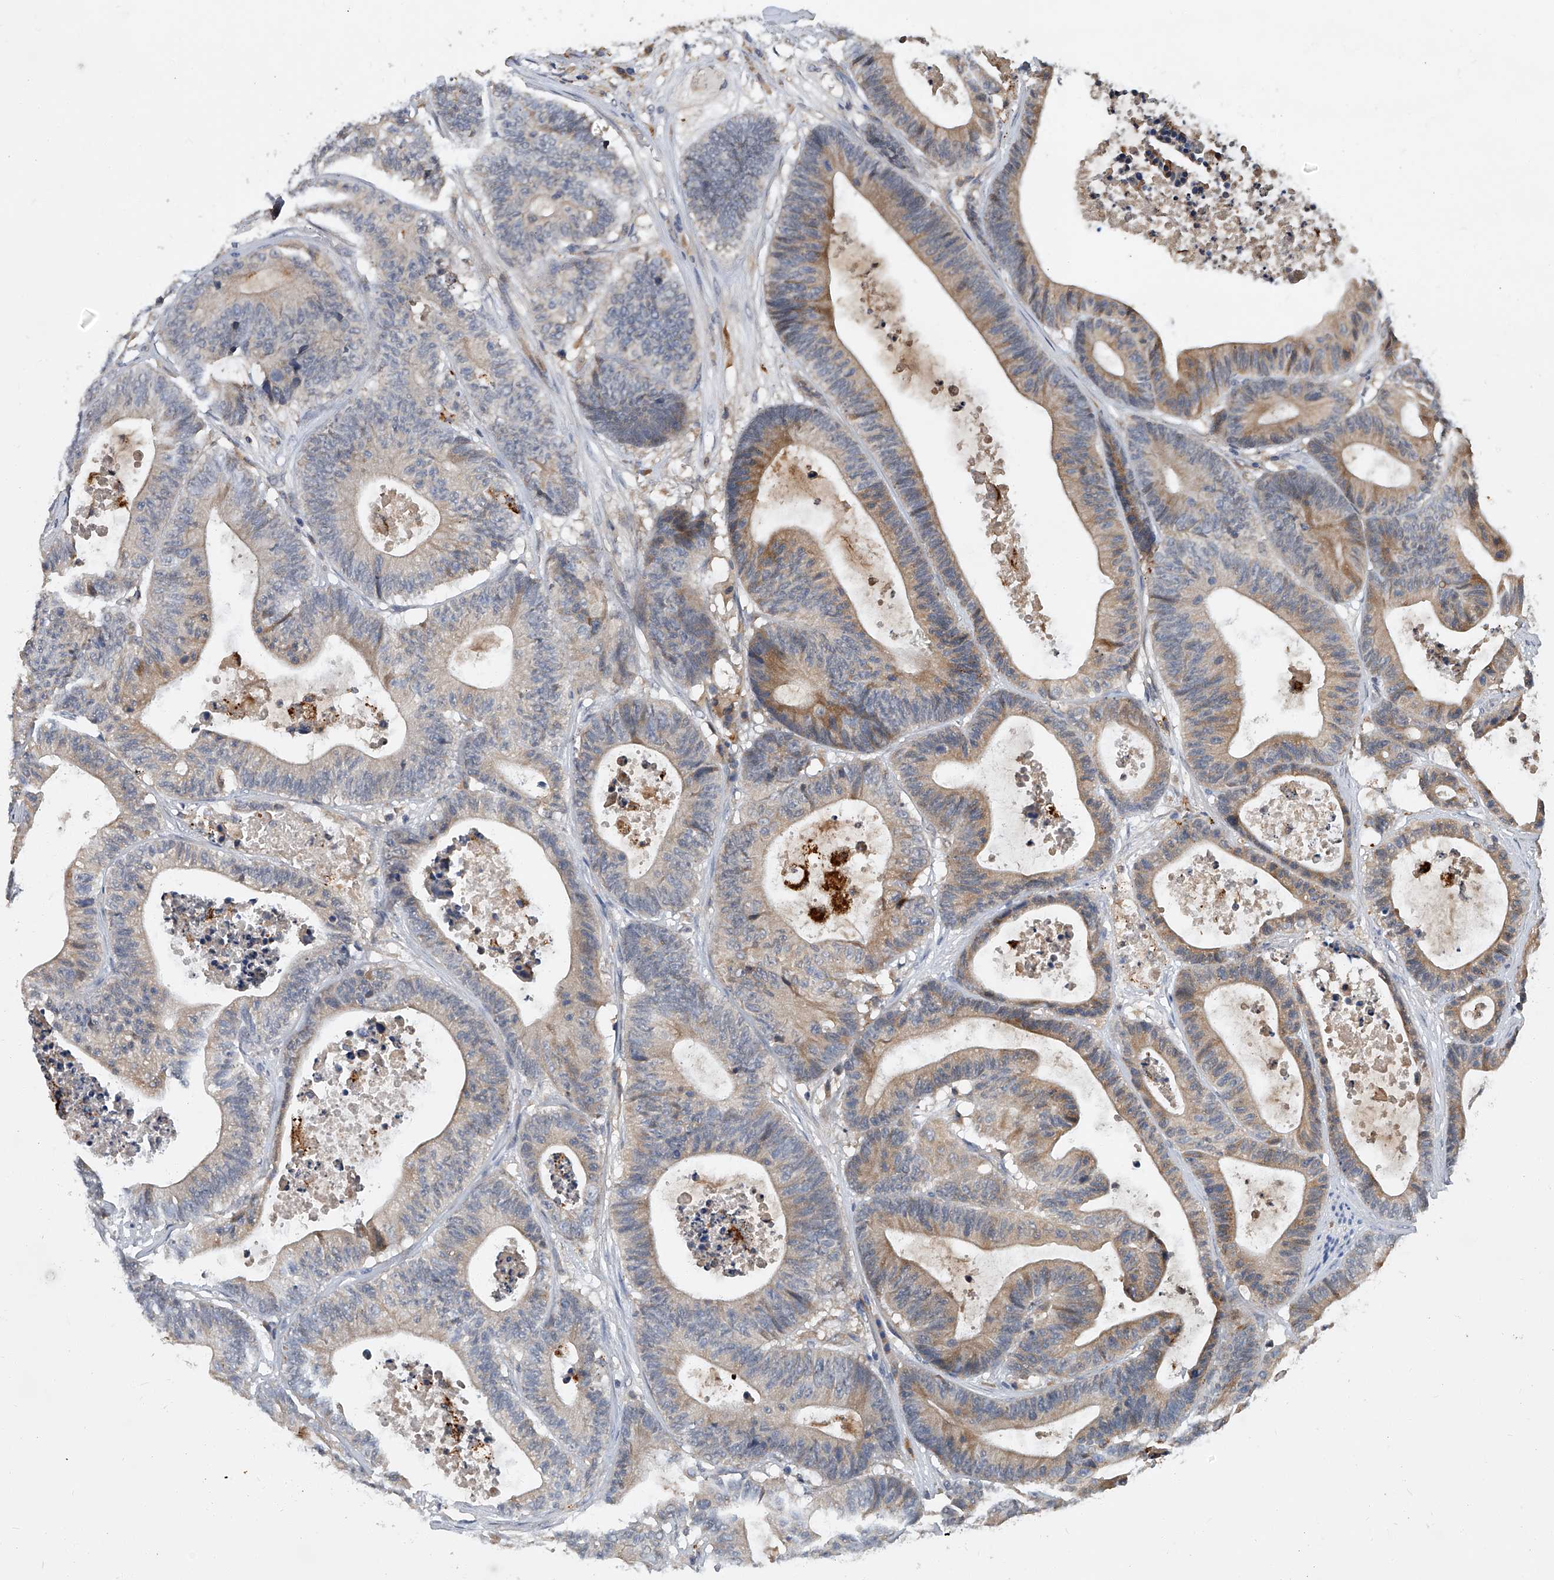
{"staining": {"intensity": "moderate", "quantity": "<25%", "location": "cytoplasmic/membranous"}, "tissue": "colorectal cancer", "cell_type": "Tumor cells", "image_type": "cancer", "snomed": [{"axis": "morphology", "description": "Adenocarcinoma, NOS"}, {"axis": "topography", "description": "Colon"}], "caption": "Immunohistochemistry of human colorectal cancer (adenocarcinoma) shows low levels of moderate cytoplasmic/membranous staining in about <25% of tumor cells.", "gene": "JAG2", "patient": {"sex": "female", "age": 84}}